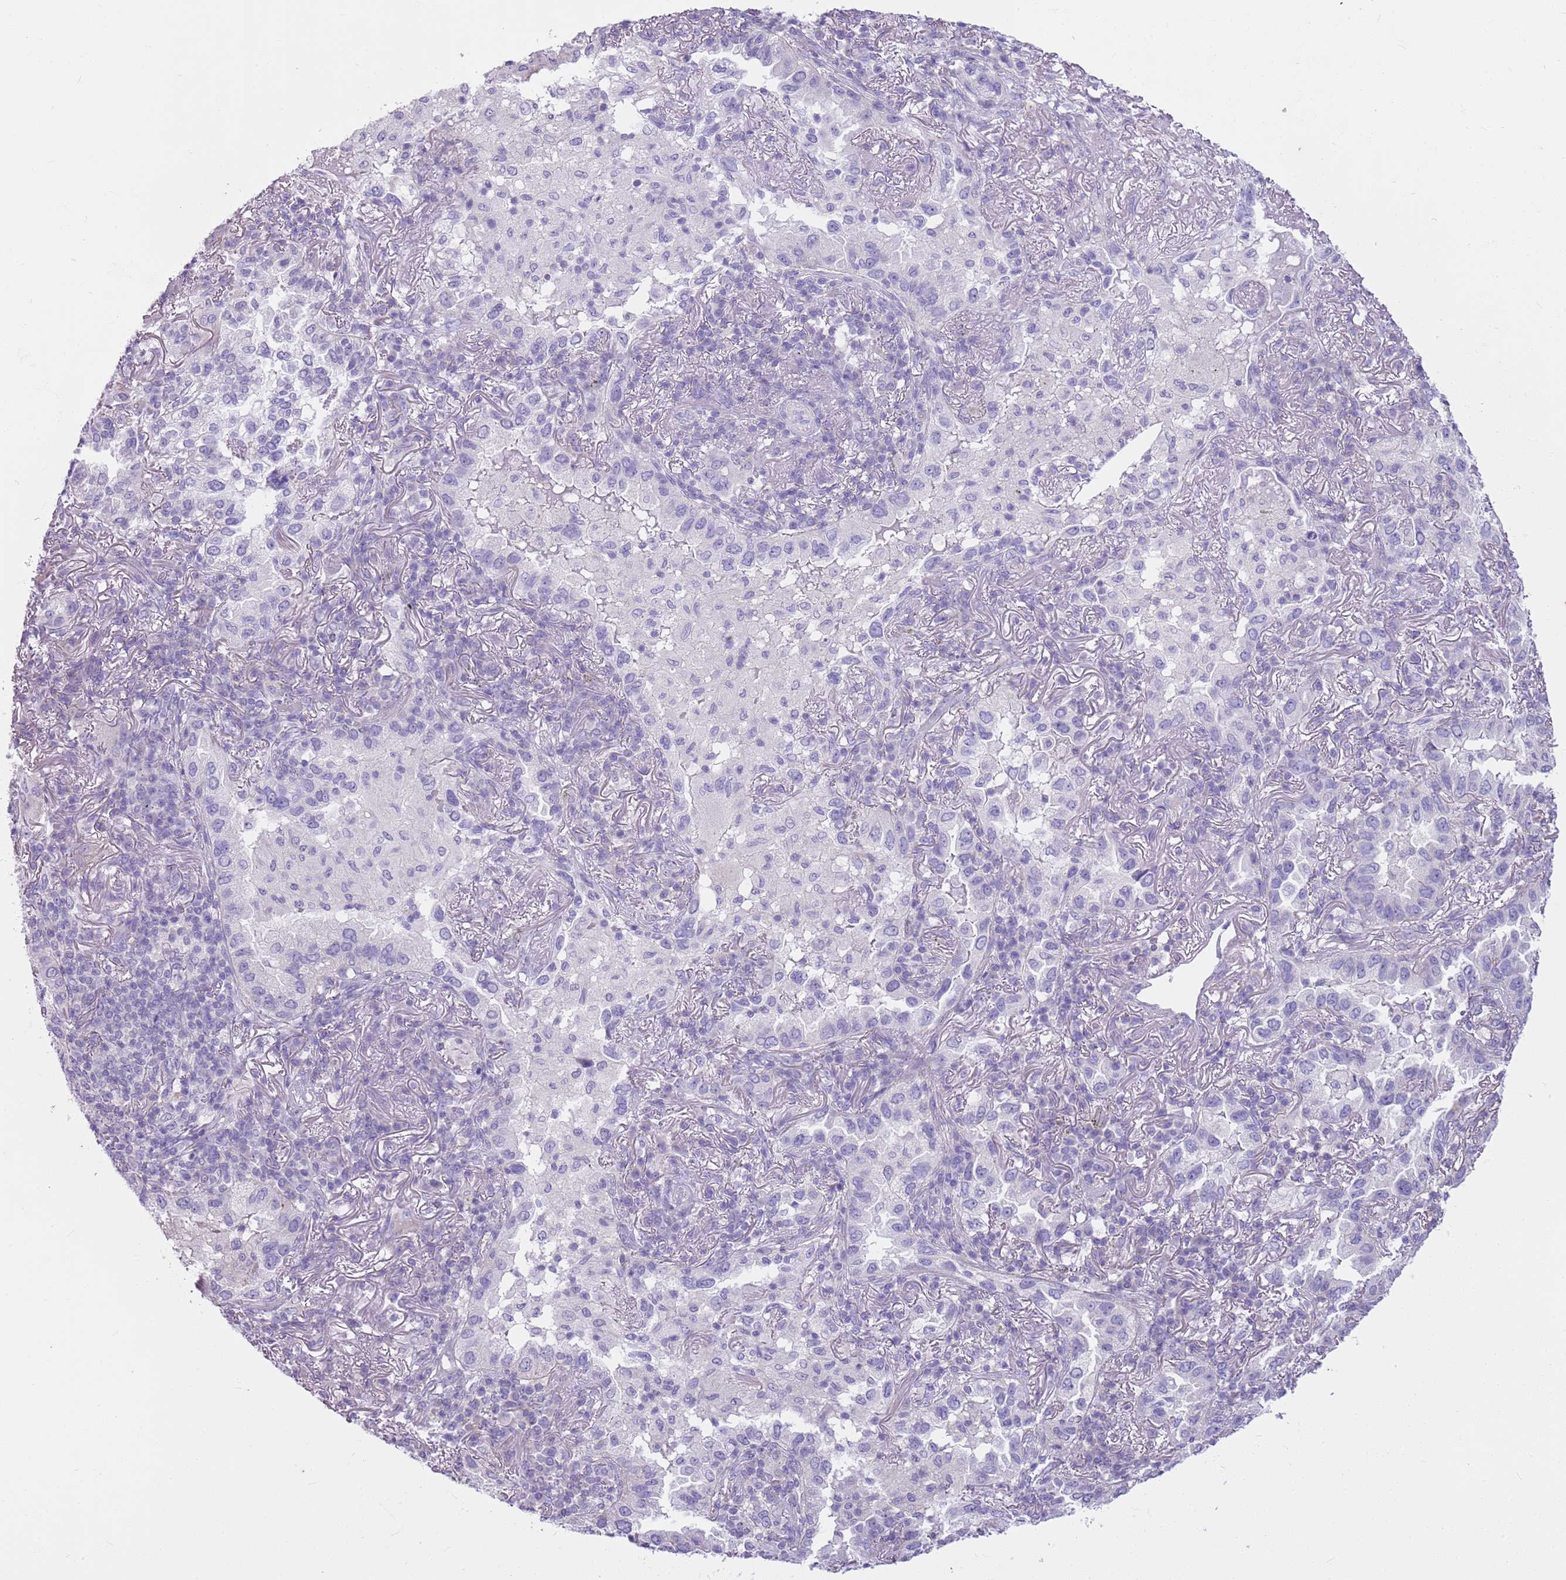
{"staining": {"intensity": "negative", "quantity": "none", "location": "none"}, "tissue": "lung cancer", "cell_type": "Tumor cells", "image_type": "cancer", "snomed": [{"axis": "morphology", "description": "Adenocarcinoma, NOS"}, {"axis": "topography", "description": "Lung"}], "caption": "Lung cancer (adenocarcinoma) was stained to show a protein in brown. There is no significant positivity in tumor cells. The staining is performed using DAB (3,3'-diaminobenzidine) brown chromogen with nuclei counter-stained in using hematoxylin.", "gene": "CNPPD1", "patient": {"sex": "female", "age": 69}}